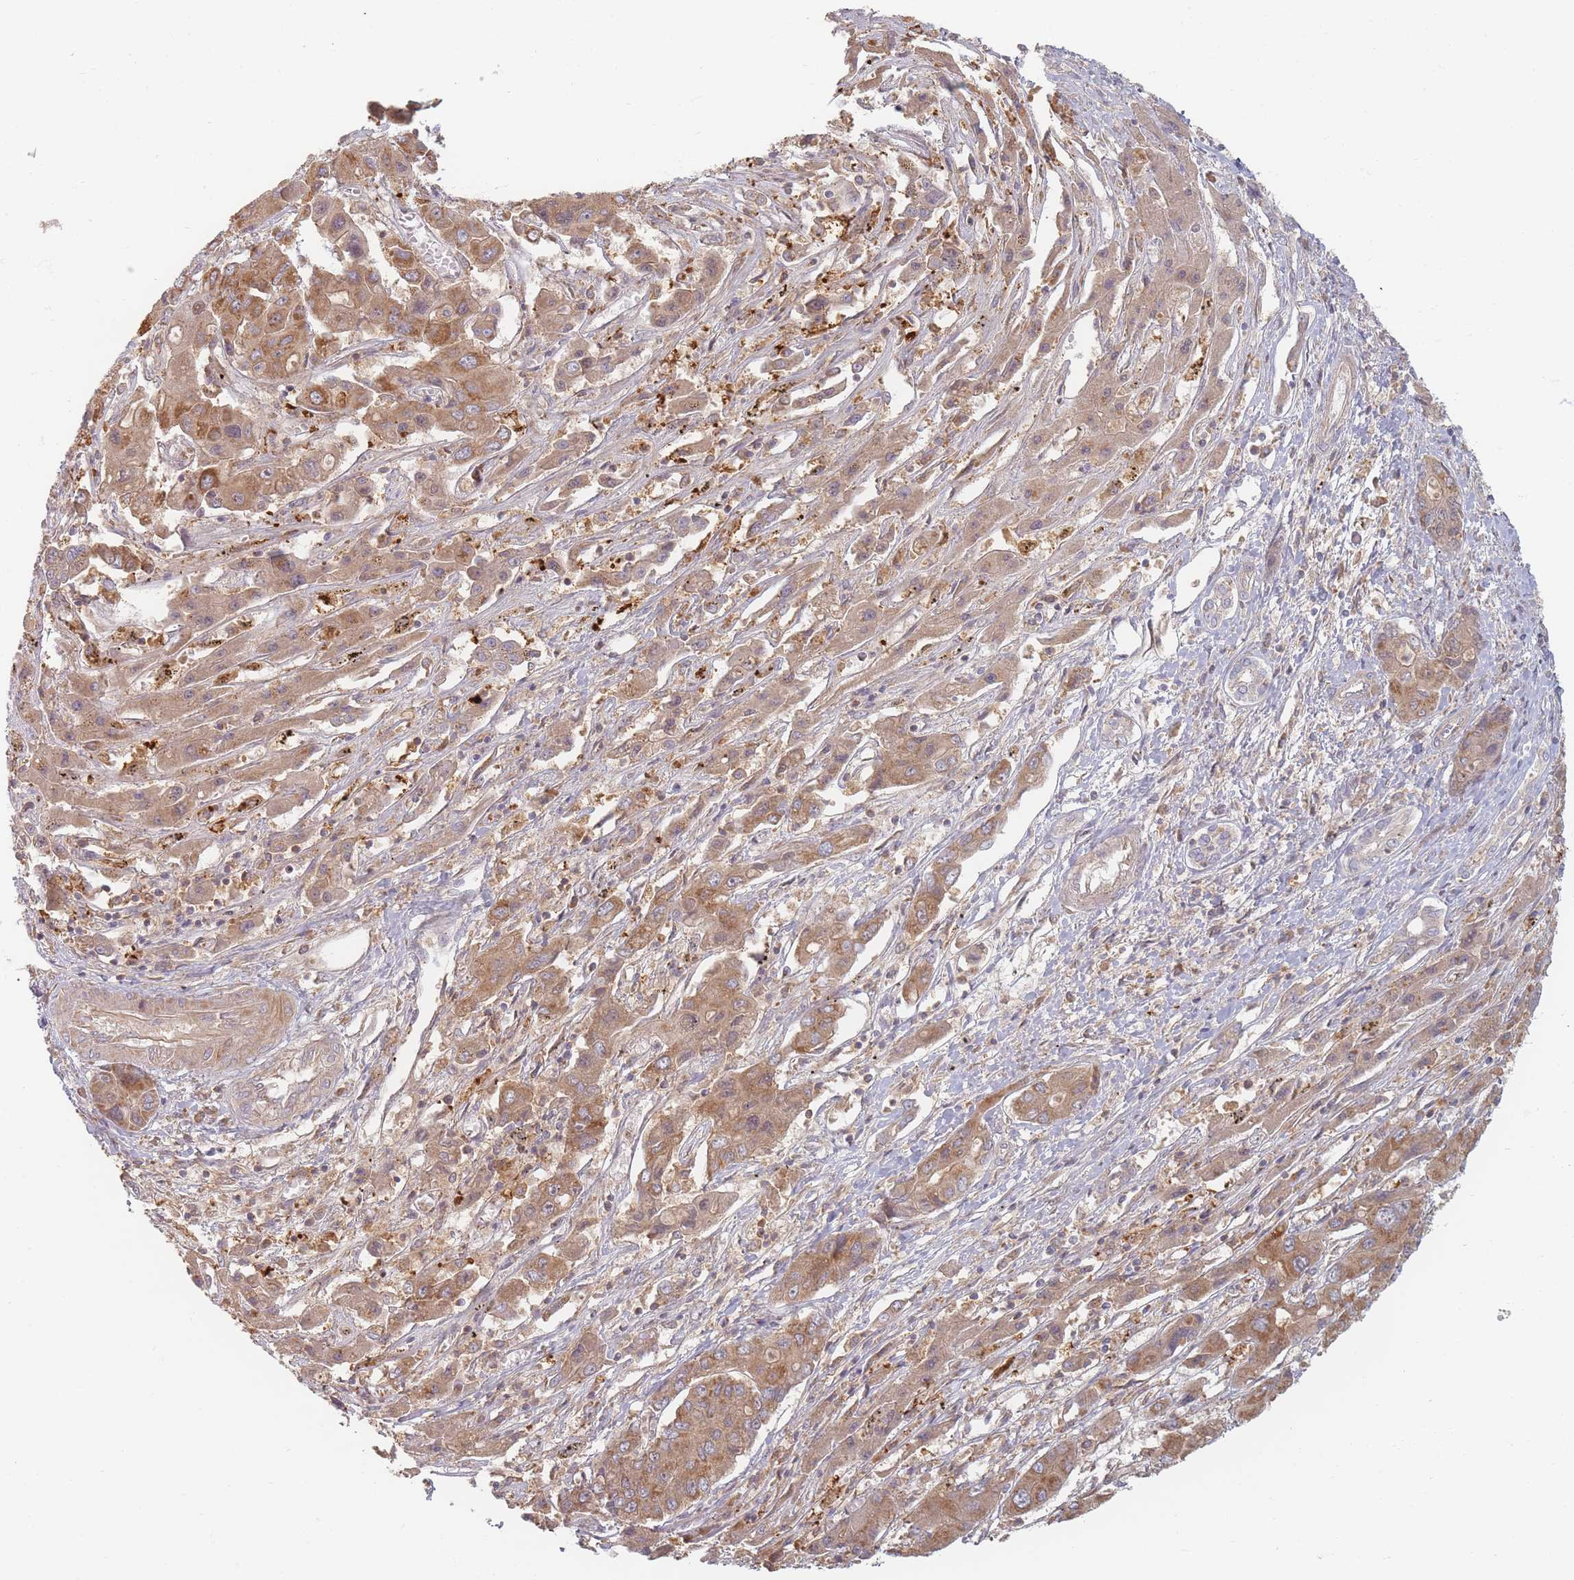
{"staining": {"intensity": "moderate", "quantity": ">75%", "location": "cytoplasmic/membranous"}, "tissue": "liver cancer", "cell_type": "Tumor cells", "image_type": "cancer", "snomed": [{"axis": "morphology", "description": "Cholangiocarcinoma"}, {"axis": "topography", "description": "Liver"}], "caption": "Protein analysis of liver cancer (cholangiocarcinoma) tissue demonstrates moderate cytoplasmic/membranous positivity in approximately >75% of tumor cells. (IHC, brightfield microscopy, high magnification).", "gene": "SLC35F3", "patient": {"sex": "male", "age": 67}}